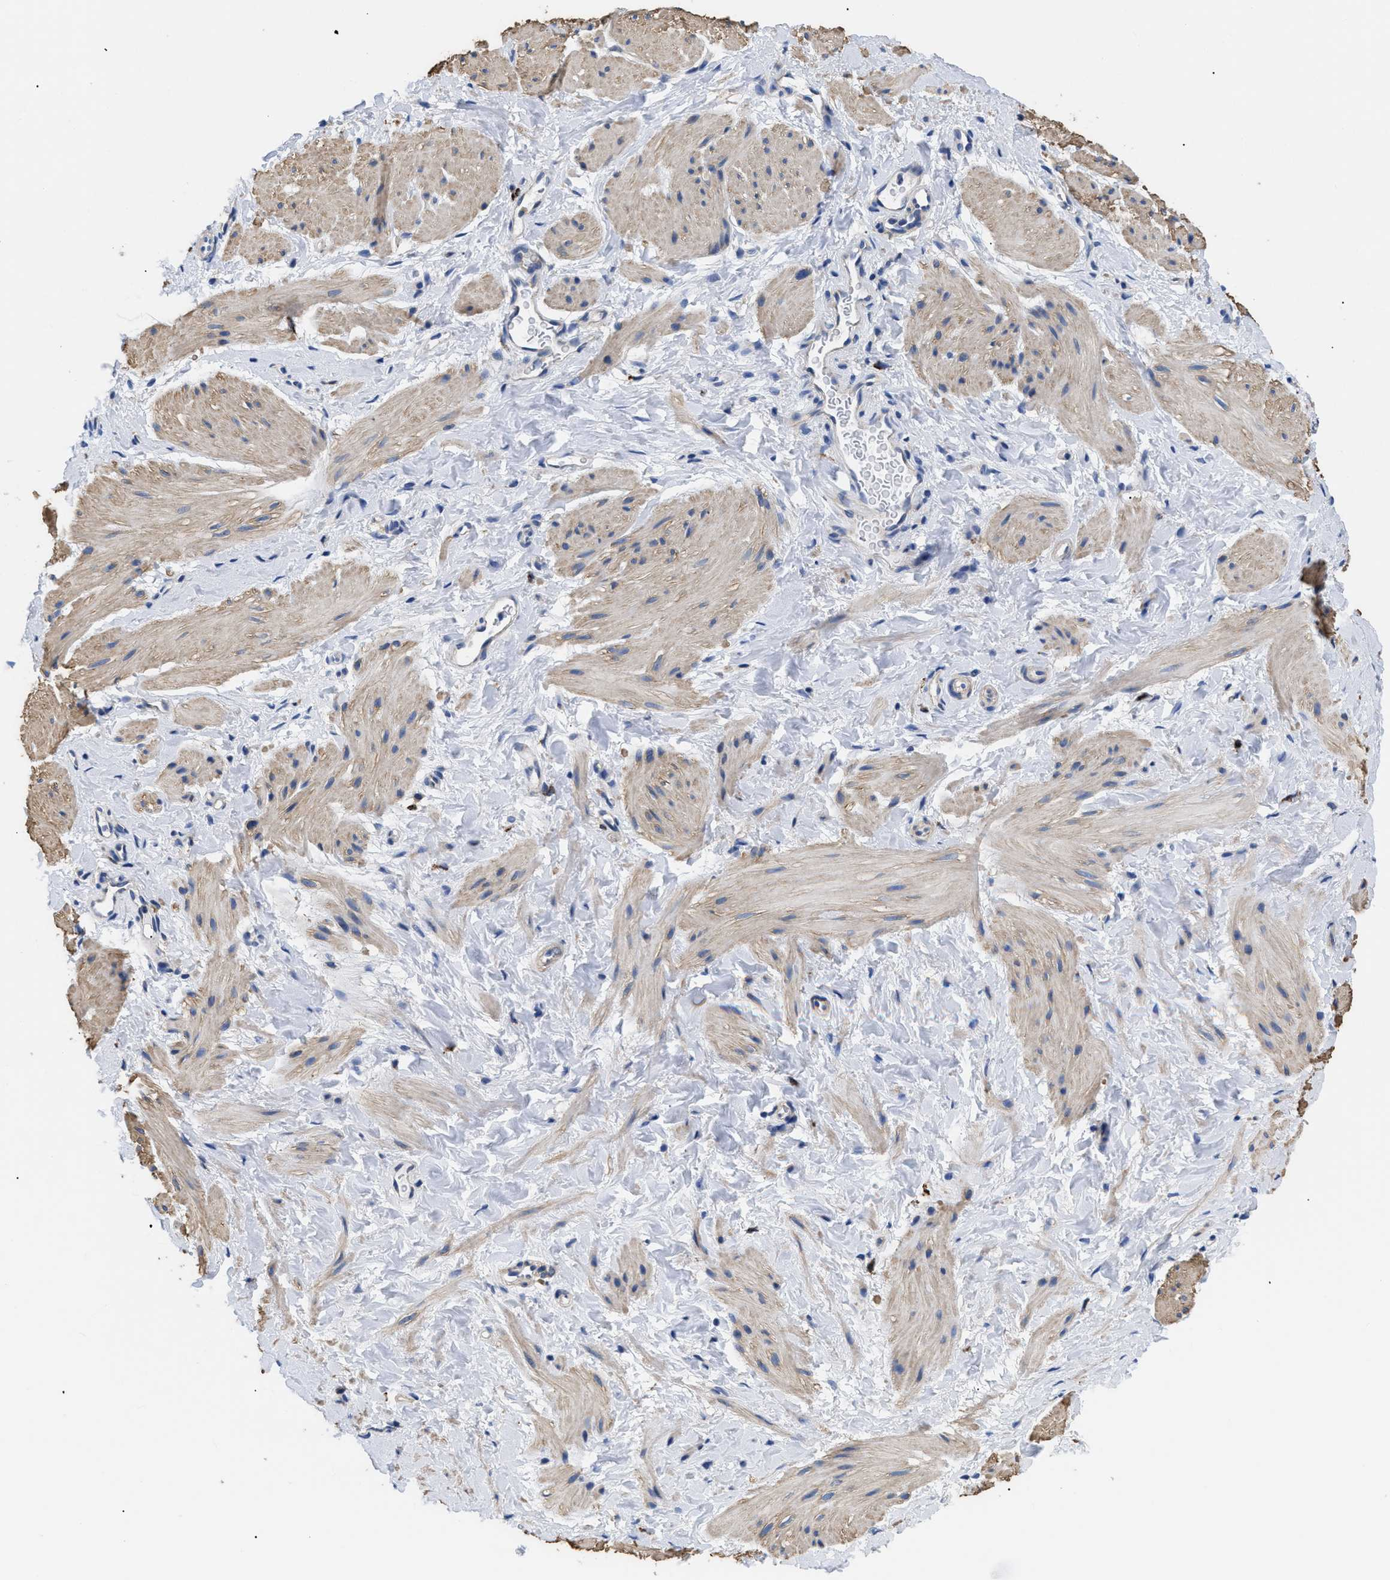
{"staining": {"intensity": "weak", "quantity": ">75%", "location": "cytoplasmic/membranous"}, "tissue": "smooth muscle", "cell_type": "Smooth muscle cells", "image_type": "normal", "snomed": [{"axis": "morphology", "description": "Normal tissue, NOS"}, {"axis": "topography", "description": "Smooth muscle"}], "caption": "Immunohistochemical staining of benign smooth muscle demonstrates >75% levels of weak cytoplasmic/membranous protein expression in approximately >75% of smooth muscle cells. (DAB (3,3'-diaminobenzidine) = brown stain, brightfield microscopy at high magnification).", "gene": "HLA", "patient": {"sex": "male", "age": 16}}